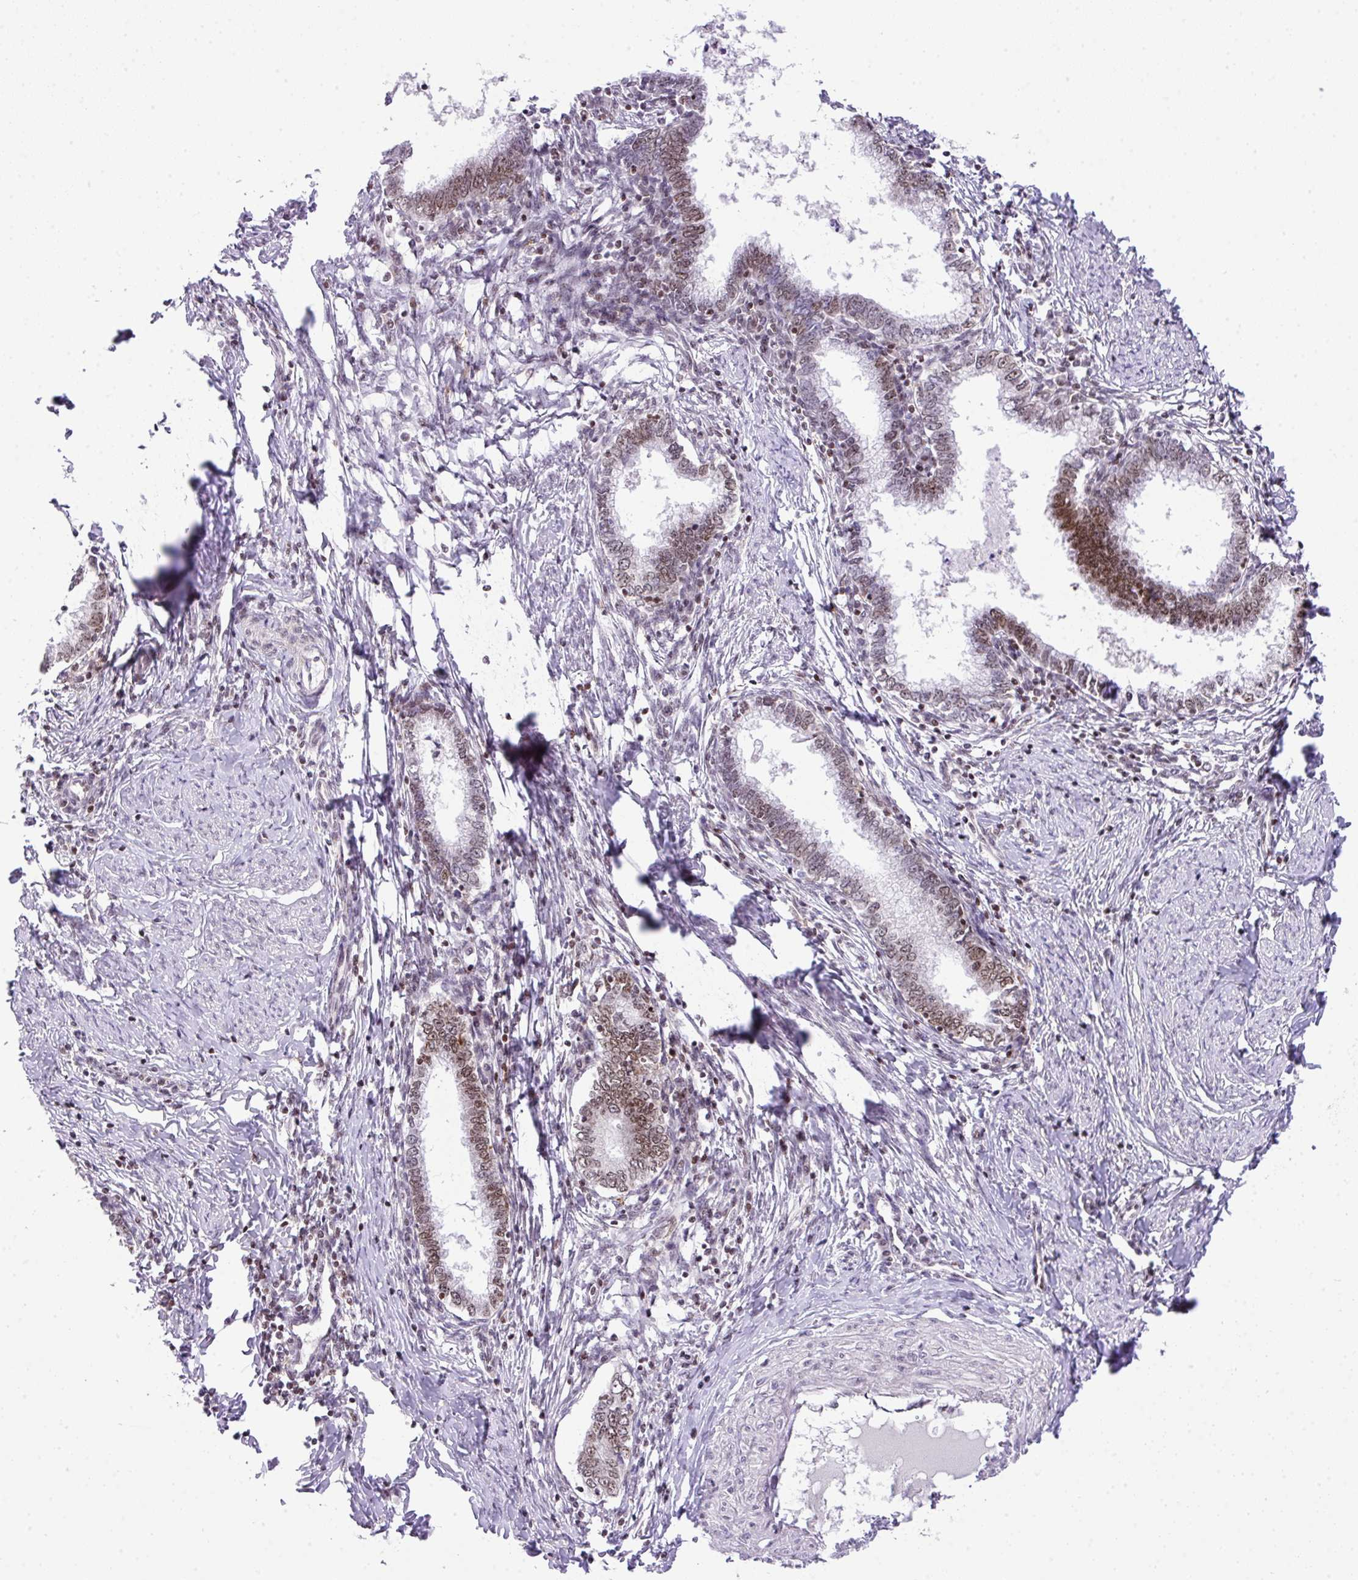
{"staining": {"intensity": "moderate", "quantity": "25%-75%", "location": "nuclear"}, "tissue": "cervical cancer", "cell_type": "Tumor cells", "image_type": "cancer", "snomed": [{"axis": "morphology", "description": "Adenocarcinoma, NOS"}, {"axis": "topography", "description": "Cervix"}], "caption": "Cervical adenocarcinoma stained with immunohistochemistry exhibits moderate nuclear positivity in approximately 25%-75% of tumor cells.", "gene": "CCDC137", "patient": {"sex": "female", "age": 36}}